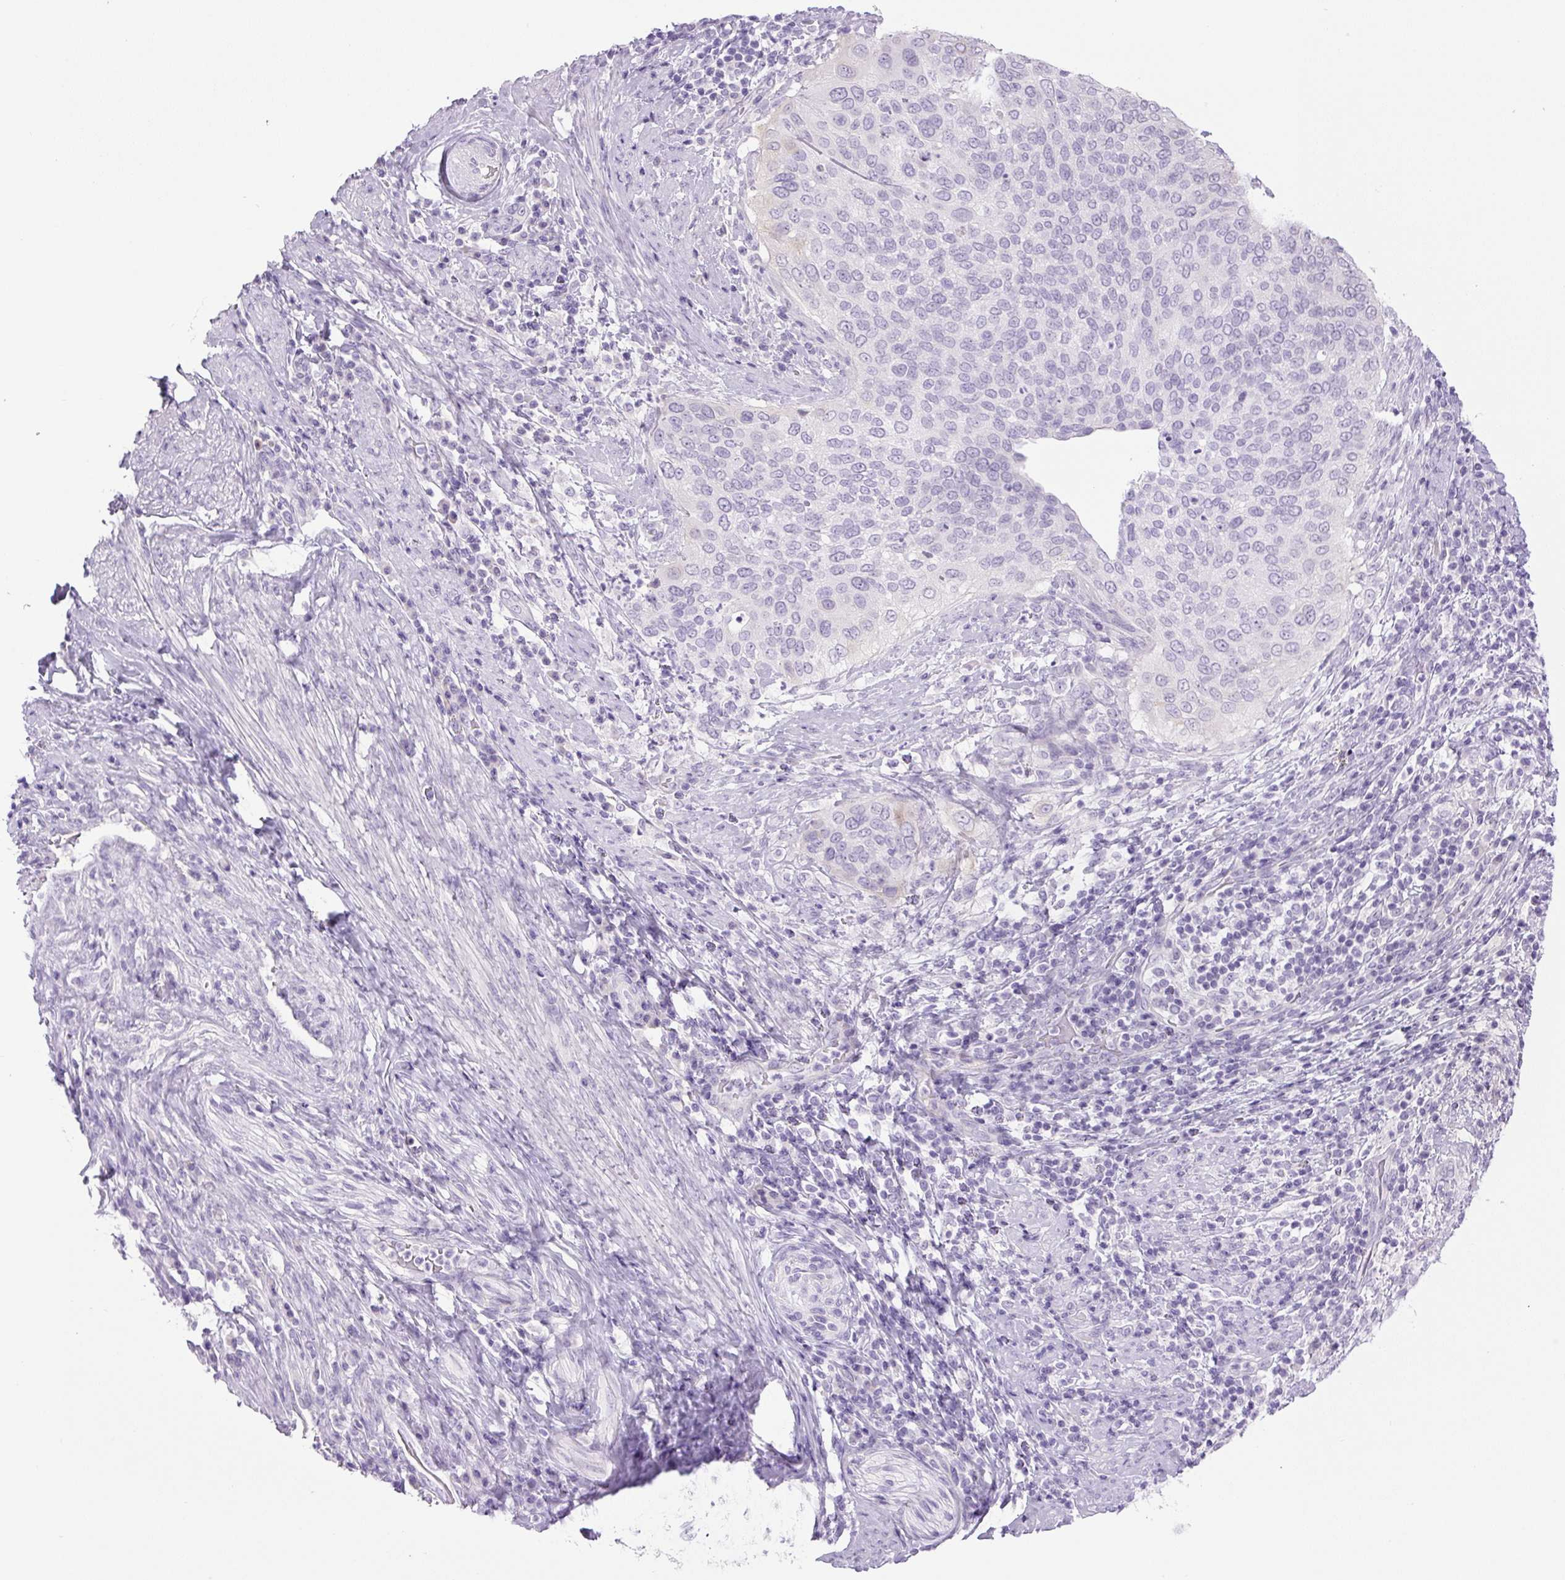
{"staining": {"intensity": "negative", "quantity": "none", "location": "none"}, "tissue": "cervical cancer", "cell_type": "Tumor cells", "image_type": "cancer", "snomed": [{"axis": "morphology", "description": "Squamous cell carcinoma, NOS"}, {"axis": "topography", "description": "Cervix"}], "caption": "An image of human cervical squamous cell carcinoma is negative for staining in tumor cells.", "gene": "COL9A2", "patient": {"sex": "female", "age": 38}}